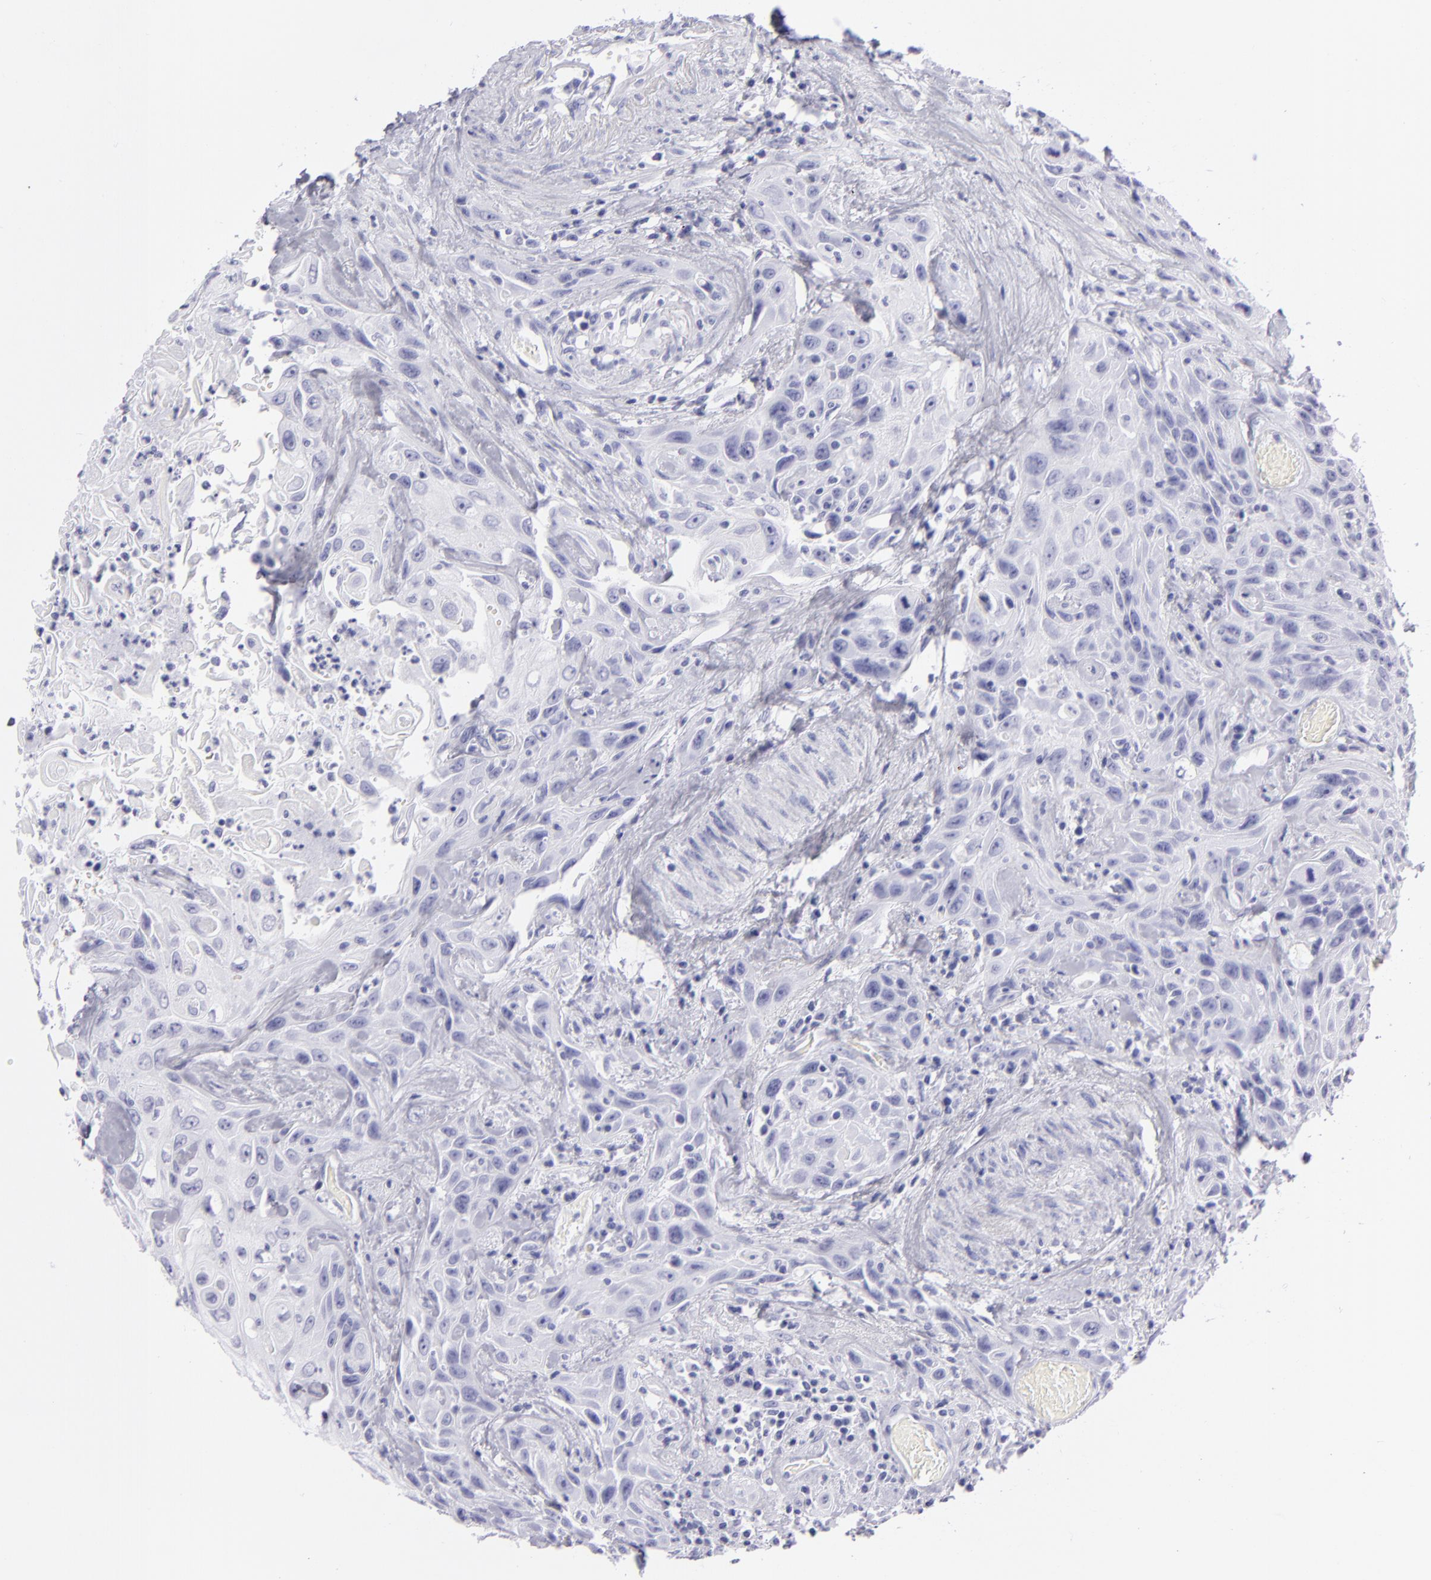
{"staining": {"intensity": "negative", "quantity": "none", "location": "none"}, "tissue": "urothelial cancer", "cell_type": "Tumor cells", "image_type": "cancer", "snomed": [{"axis": "morphology", "description": "Urothelial carcinoma, High grade"}, {"axis": "topography", "description": "Urinary bladder"}], "caption": "The histopathology image shows no significant staining in tumor cells of urothelial carcinoma (high-grade).", "gene": "PVALB", "patient": {"sex": "female", "age": 84}}